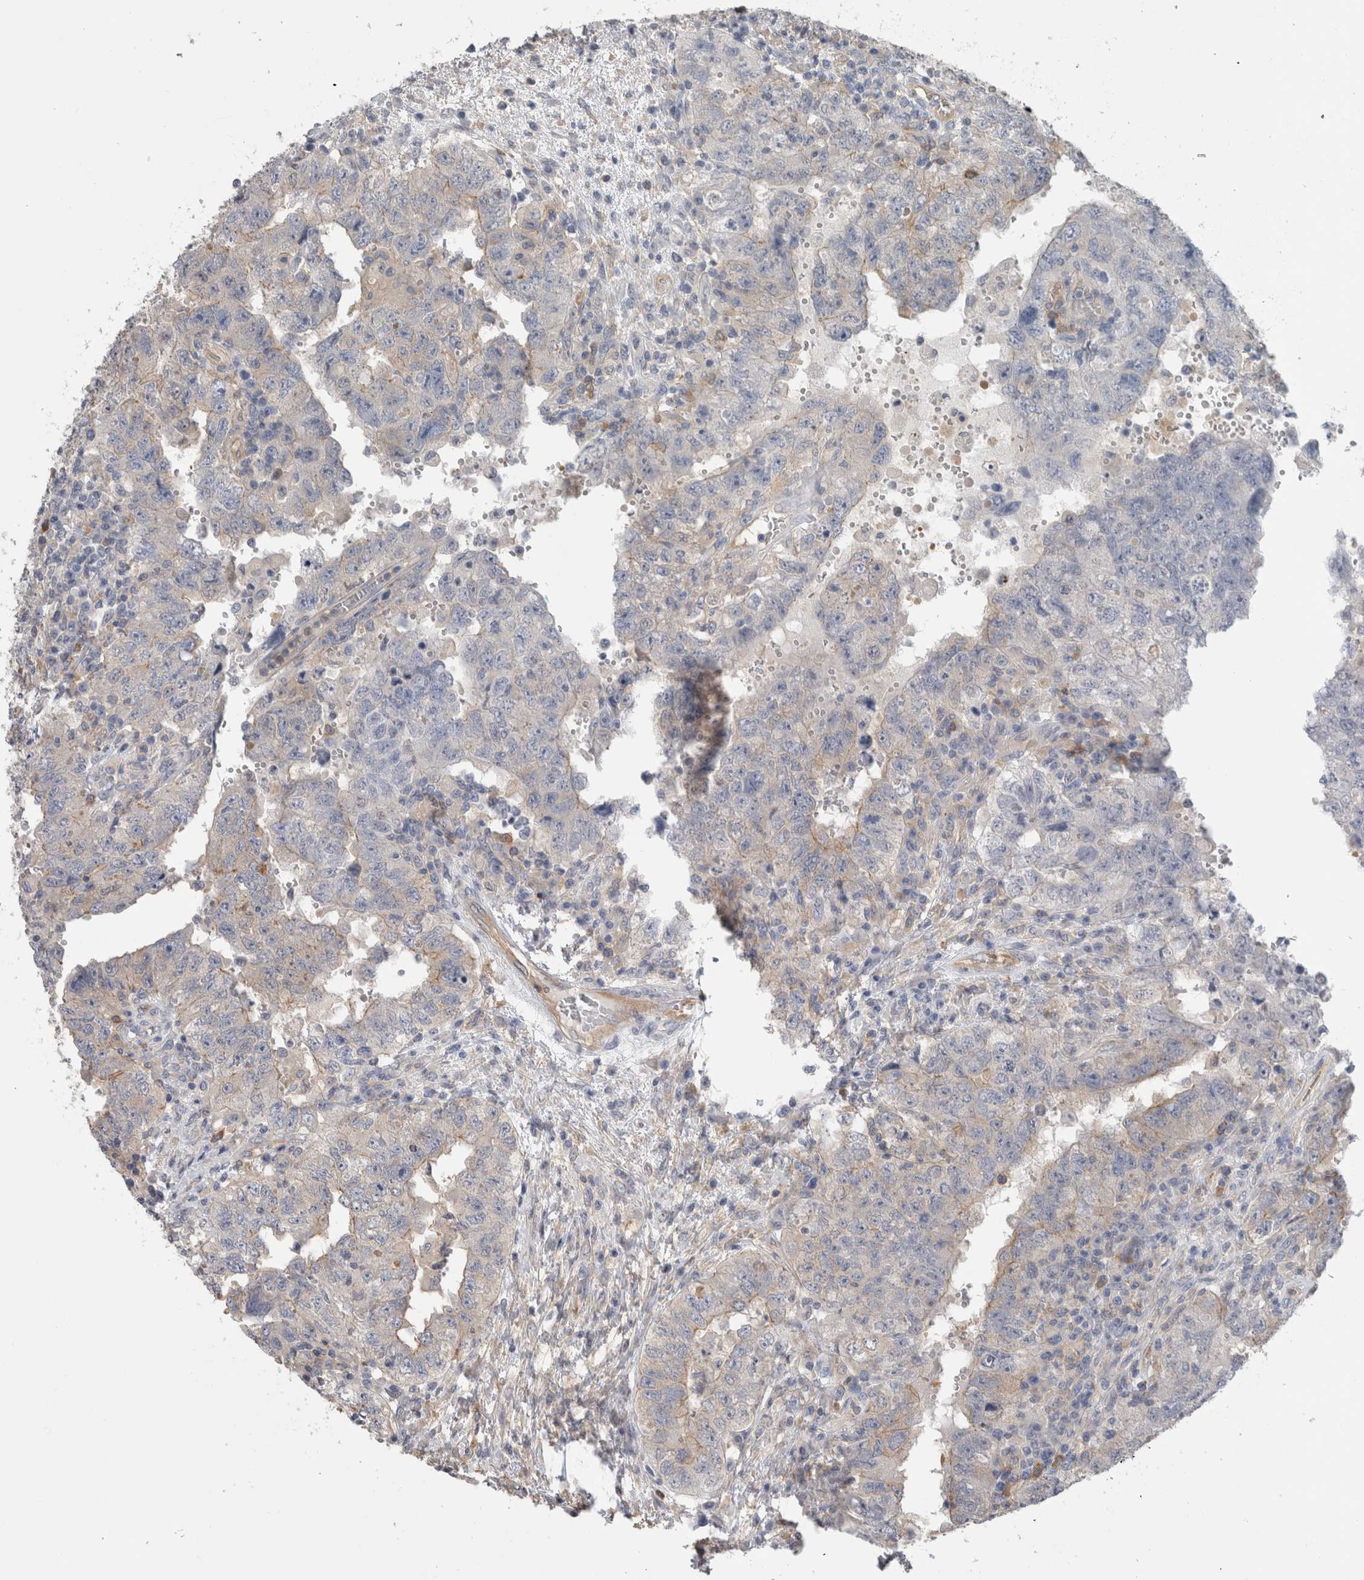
{"staining": {"intensity": "weak", "quantity": "<25%", "location": "cytoplasmic/membranous"}, "tissue": "testis cancer", "cell_type": "Tumor cells", "image_type": "cancer", "snomed": [{"axis": "morphology", "description": "Carcinoma, Embryonal, NOS"}, {"axis": "topography", "description": "Testis"}], "caption": "Histopathology image shows no protein expression in tumor cells of testis embryonal carcinoma tissue.", "gene": "SCRN1", "patient": {"sex": "male", "age": 26}}